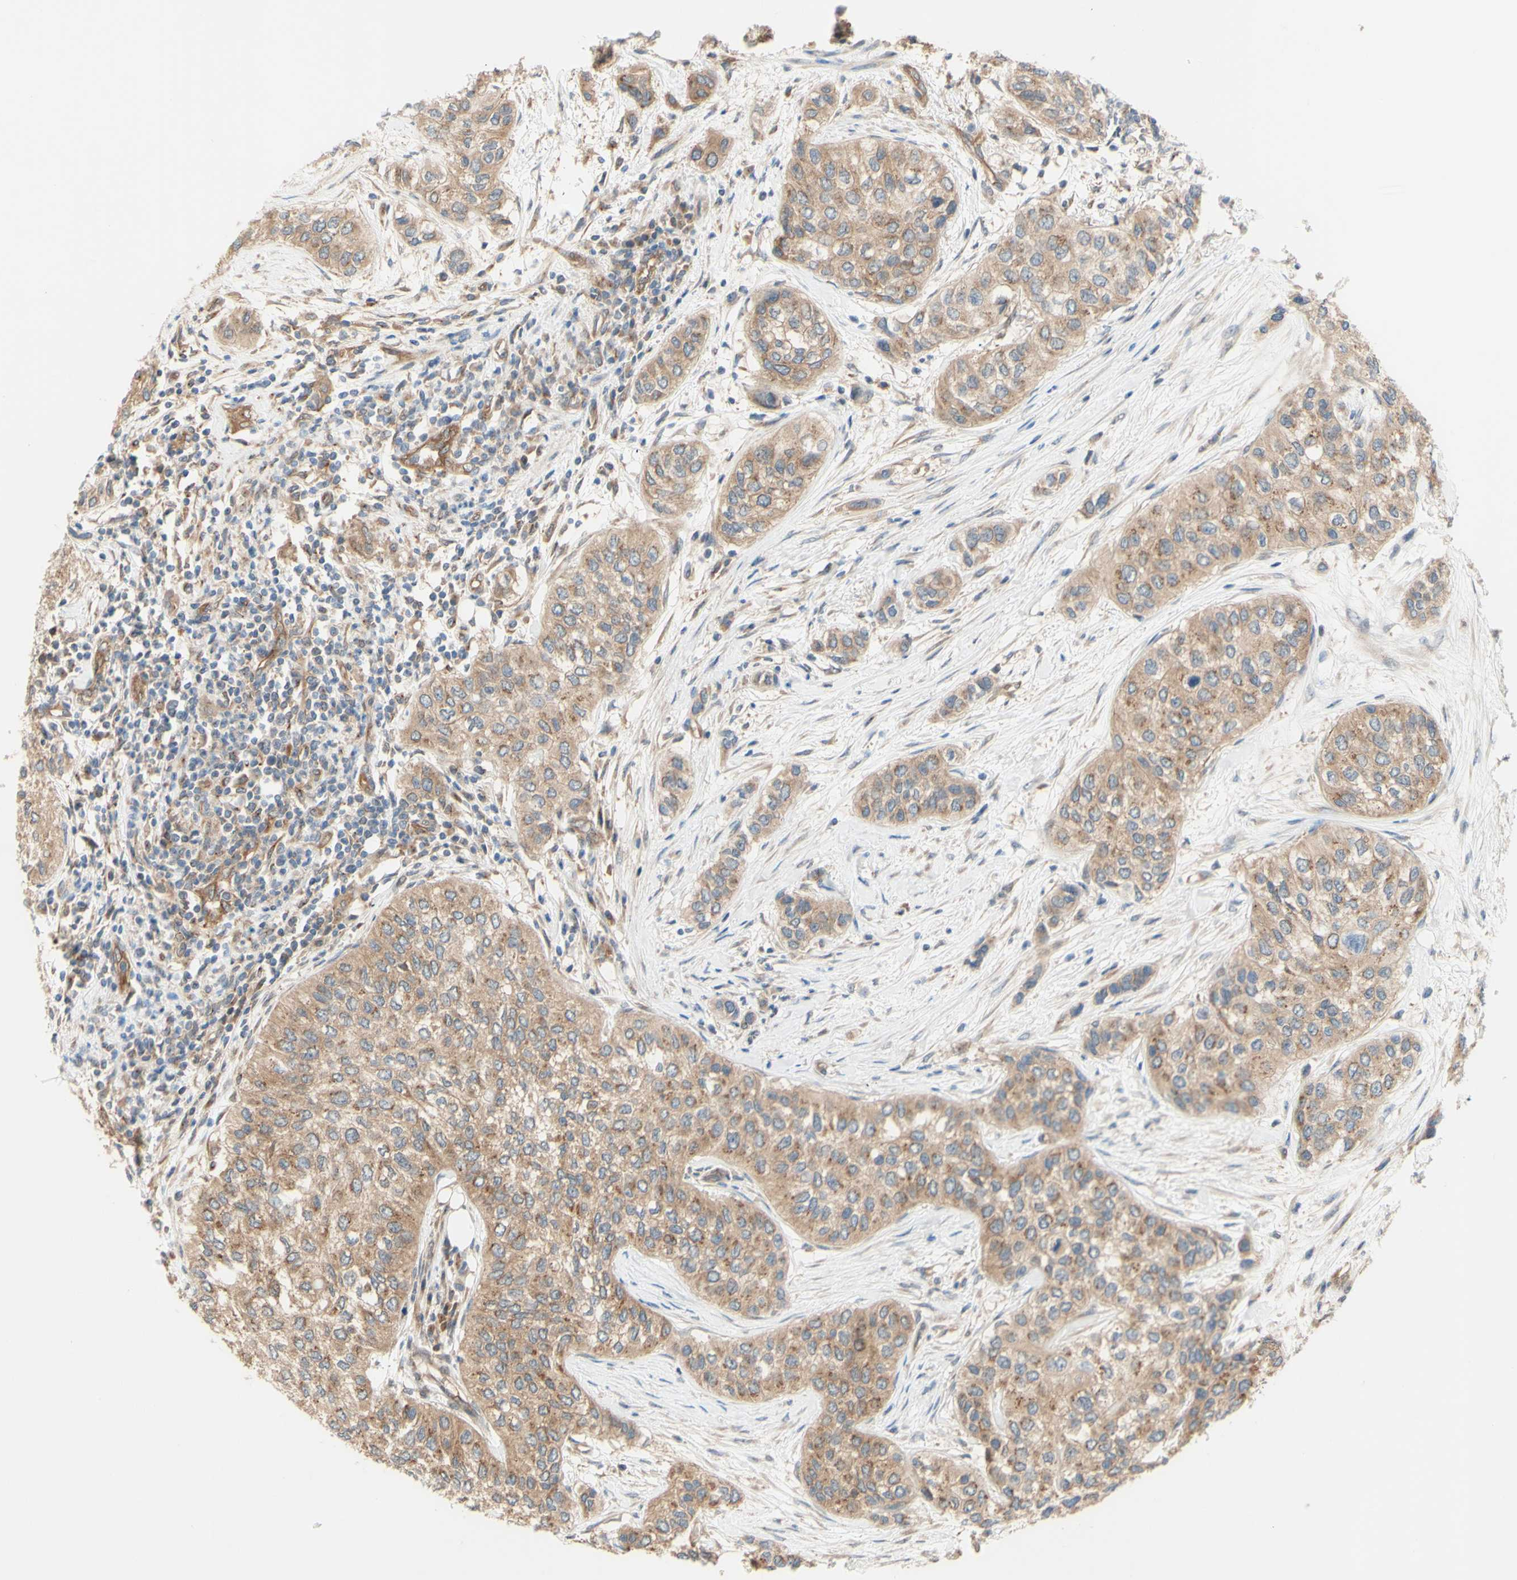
{"staining": {"intensity": "moderate", "quantity": ">75%", "location": "cytoplasmic/membranous"}, "tissue": "urothelial cancer", "cell_type": "Tumor cells", "image_type": "cancer", "snomed": [{"axis": "morphology", "description": "Urothelial carcinoma, High grade"}, {"axis": "topography", "description": "Urinary bladder"}], "caption": "Immunohistochemical staining of human urothelial carcinoma (high-grade) demonstrates medium levels of moderate cytoplasmic/membranous protein expression in about >75% of tumor cells.", "gene": "DYNLRB1", "patient": {"sex": "female", "age": 56}}